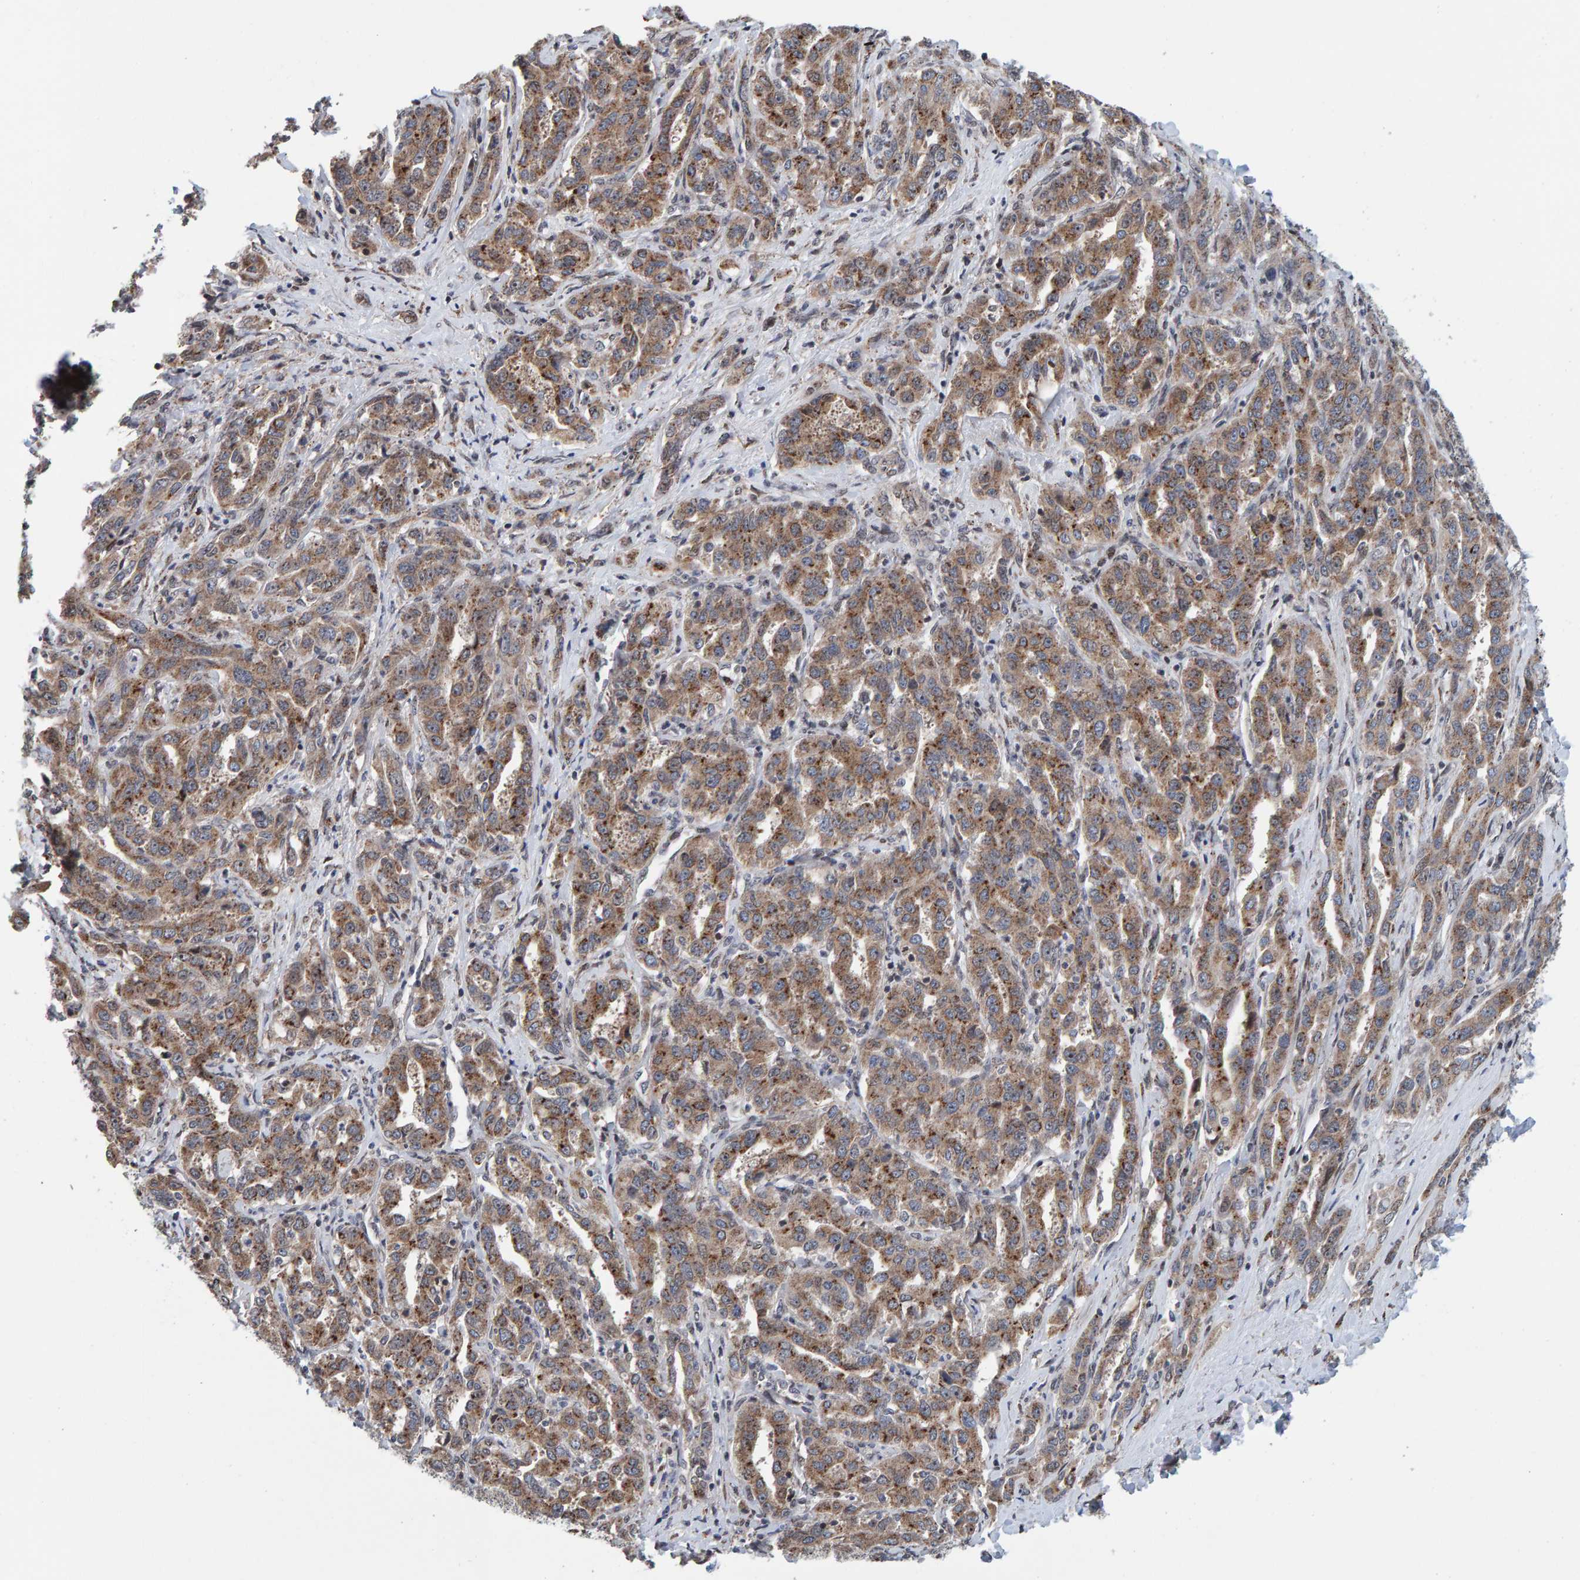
{"staining": {"intensity": "weak", "quantity": ">75%", "location": "cytoplasmic/membranous"}, "tissue": "liver cancer", "cell_type": "Tumor cells", "image_type": "cancer", "snomed": [{"axis": "morphology", "description": "Cholangiocarcinoma"}, {"axis": "topography", "description": "Liver"}], "caption": "A high-resolution micrograph shows IHC staining of liver cancer (cholangiocarcinoma), which shows weak cytoplasmic/membranous staining in about >75% of tumor cells. The staining is performed using DAB brown chromogen to label protein expression. The nuclei are counter-stained blue using hematoxylin.", "gene": "CCDC25", "patient": {"sex": "male", "age": 59}}